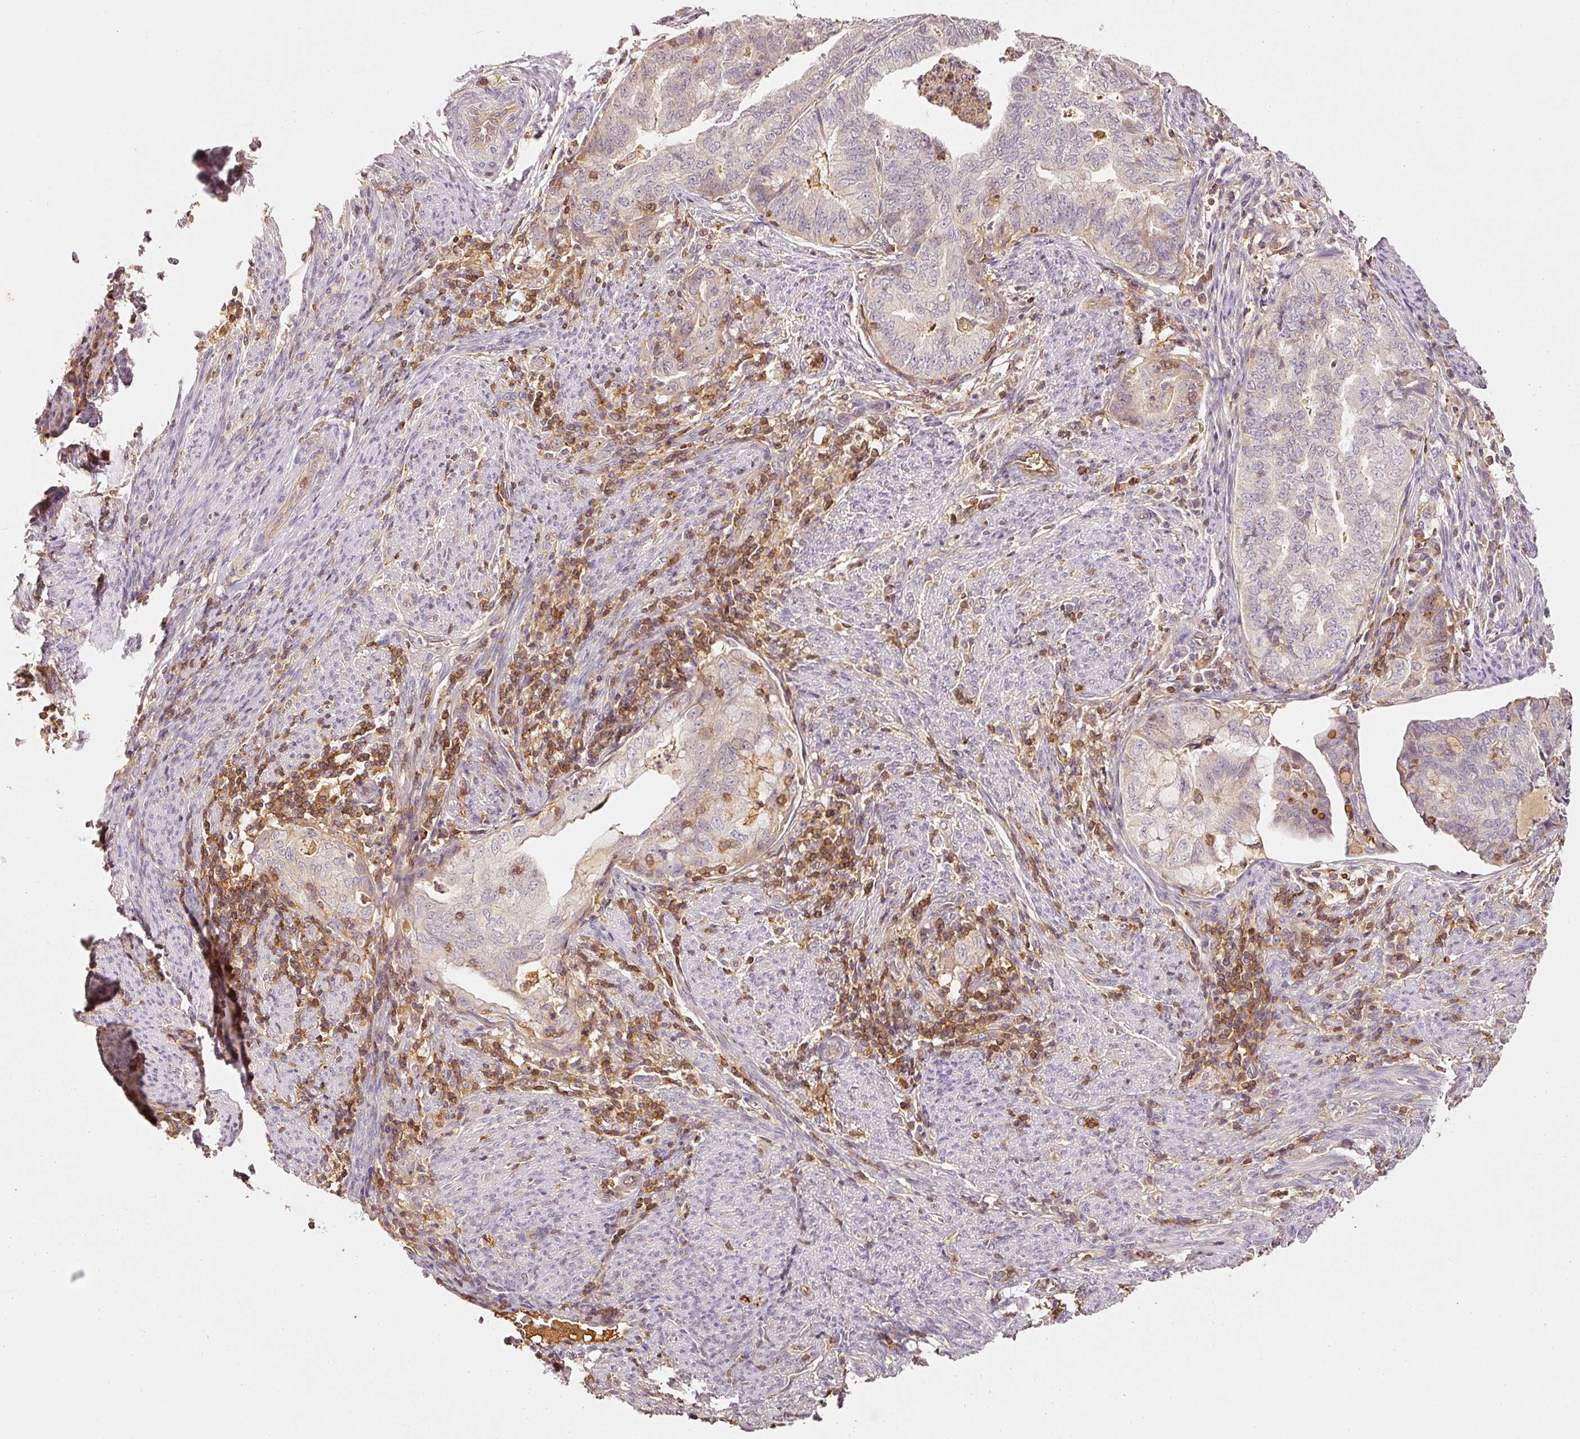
{"staining": {"intensity": "weak", "quantity": "25%-75%", "location": "cytoplasmic/membranous"}, "tissue": "endometrial cancer", "cell_type": "Tumor cells", "image_type": "cancer", "snomed": [{"axis": "morphology", "description": "Adenocarcinoma, NOS"}, {"axis": "topography", "description": "Endometrium"}], "caption": "DAB immunohistochemical staining of endometrial adenocarcinoma shows weak cytoplasmic/membranous protein positivity in about 25%-75% of tumor cells. Ihc stains the protein of interest in brown and the nuclei are stained blue.", "gene": "EVL", "patient": {"sex": "female", "age": 79}}